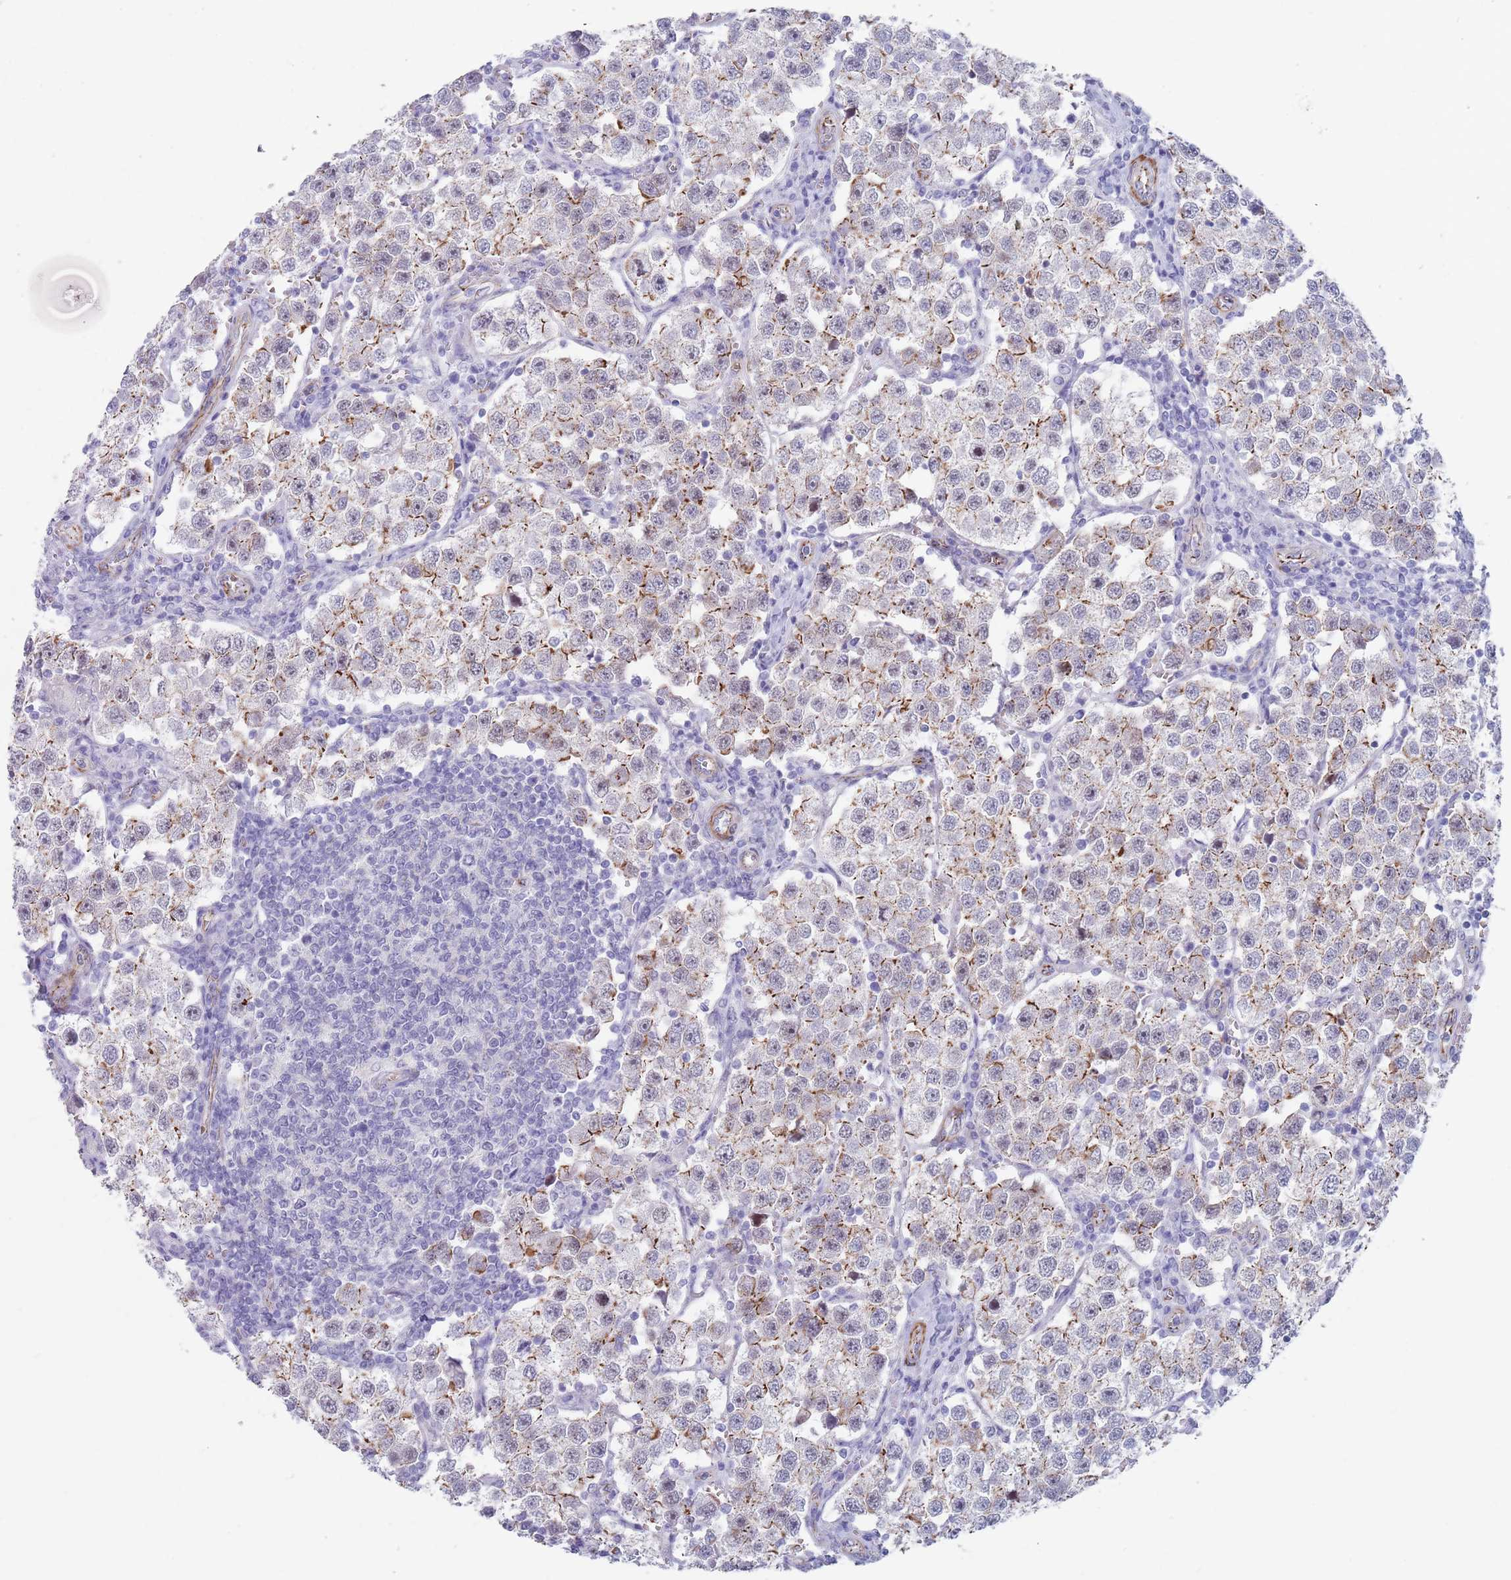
{"staining": {"intensity": "moderate", "quantity": "25%-75%", "location": "cytoplasmic/membranous"}, "tissue": "testis cancer", "cell_type": "Tumor cells", "image_type": "cancer", "snomed": [{"axis": "morphology", "description": "Seminoma, NOS"}, {"axis": "topography", "description": "Testis"}], "caption": "Tumor cells display medium levels of moderate cytoplasmic/membranous staining in about 25%-75% of cells in testis cancer (seminoma). (DAB (3,3'-diaminobenzidine) IHC, brown staining for protein, blue staining for nuclei).", "gene": "OR5A2", "patient": {"sex": "male", "age": 37}}